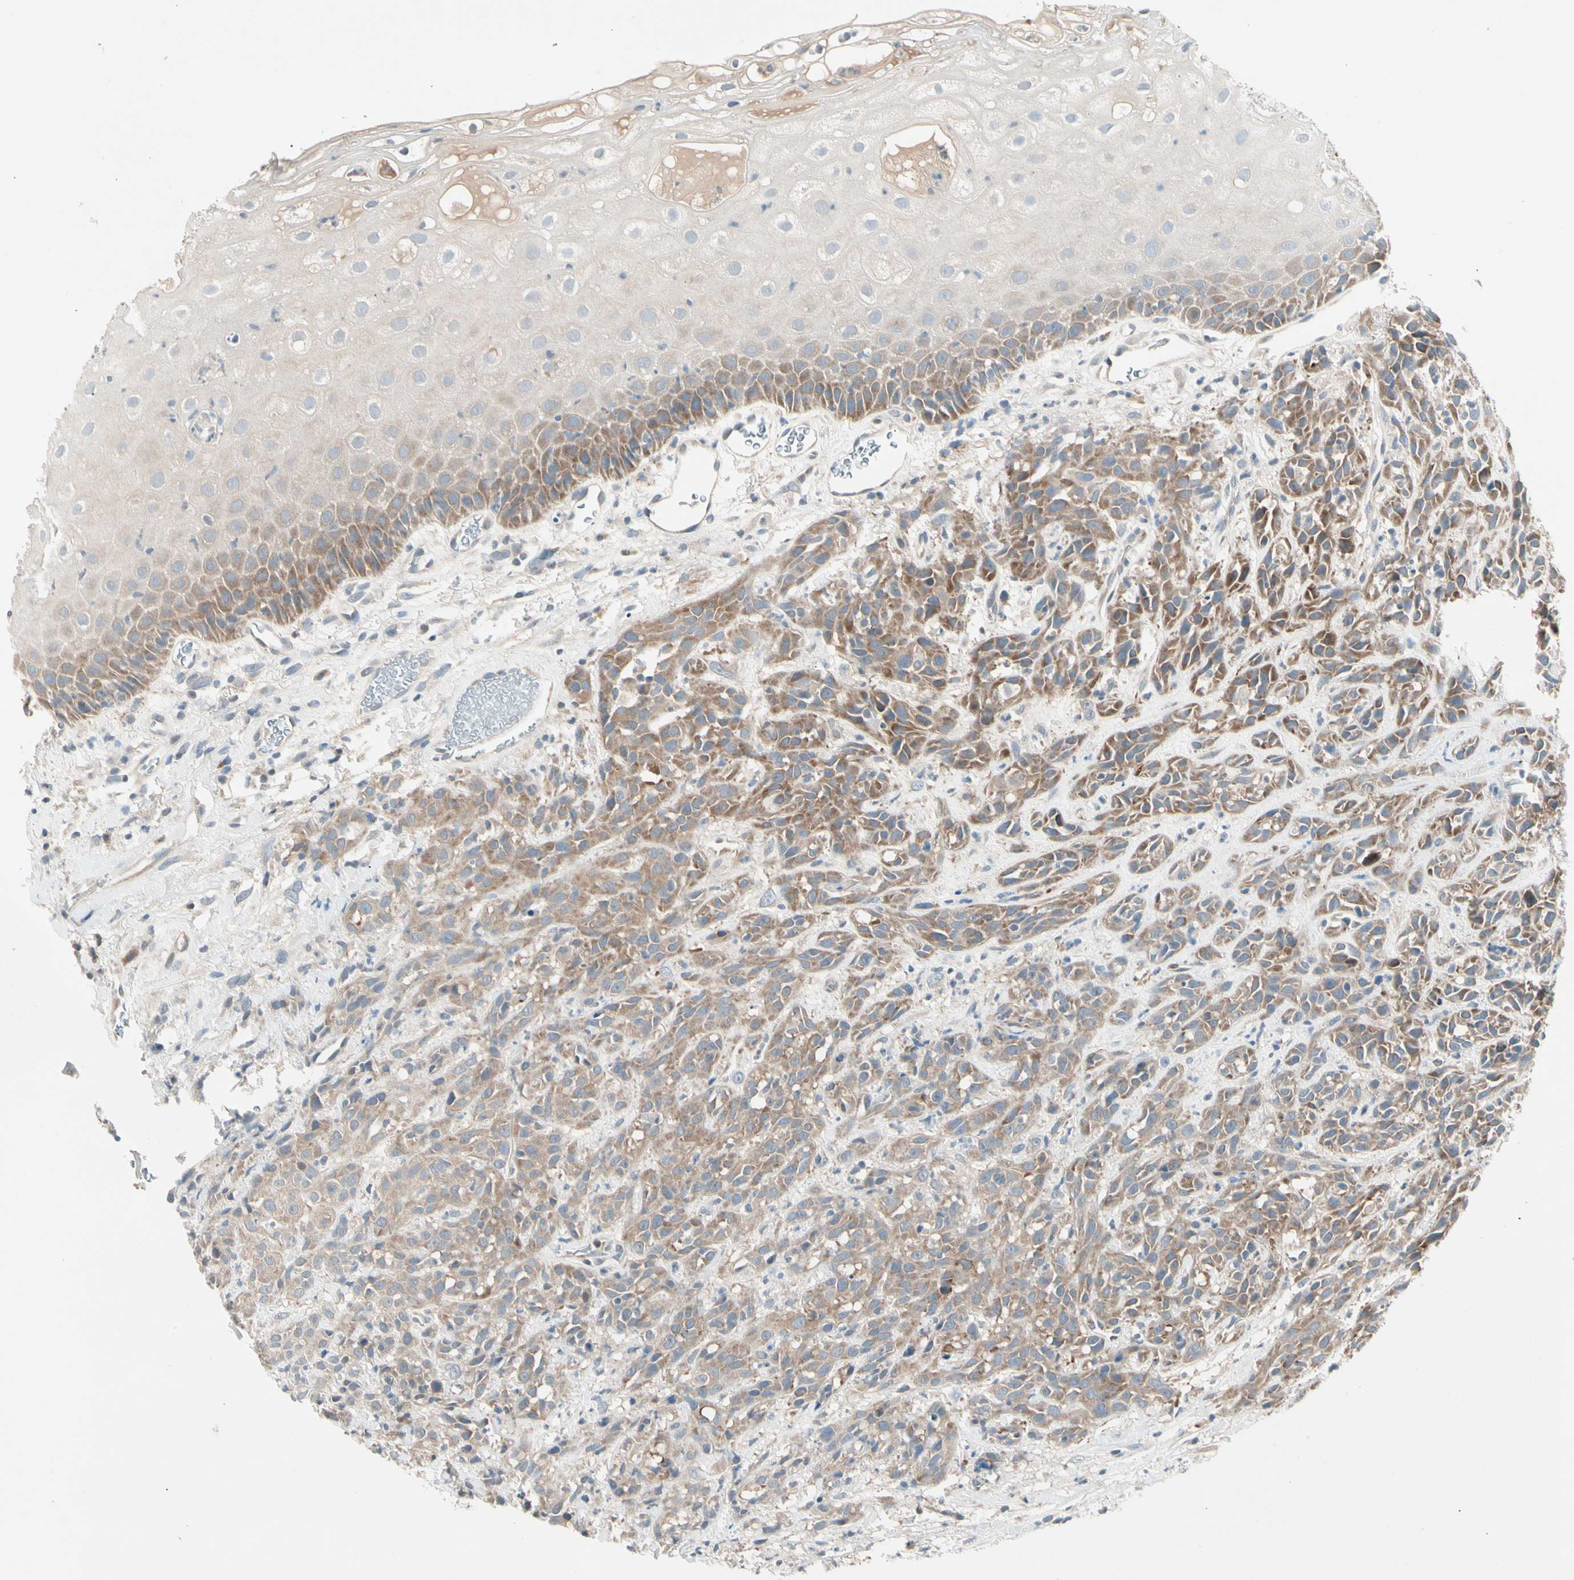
{"staining": {"intensity": "moderate", "quantity": ">75%", "location": "cytoplasmic/membranous"}, "tissue": "head and neck cancer", "cell_type": "Tumor cells", "image_type": "cancer", "snomed": [{"axis": "morphology", "description": "Normal tissue, NOS"}, {"axis": "morphology", "description": "Squamous cell carcinoma, NOS"}, {"axis": "topography", "description": "Cartilage tissue"}, {"axis": "topography", "description": "Head-Neck"}], "caption": "Squamous cell carcinoma (head and neck) tissue displays moderate cytoplasmic/membranous expression in approximately >75% of tumor cells, visualized by immunohistochemistry. (DAB (3,3'-diaminobenzidine) IHC, brown staining for protein, blue staining for nuclei).", "gene": "IL1R1", "patient": {"sex": "male", "age": 62}}